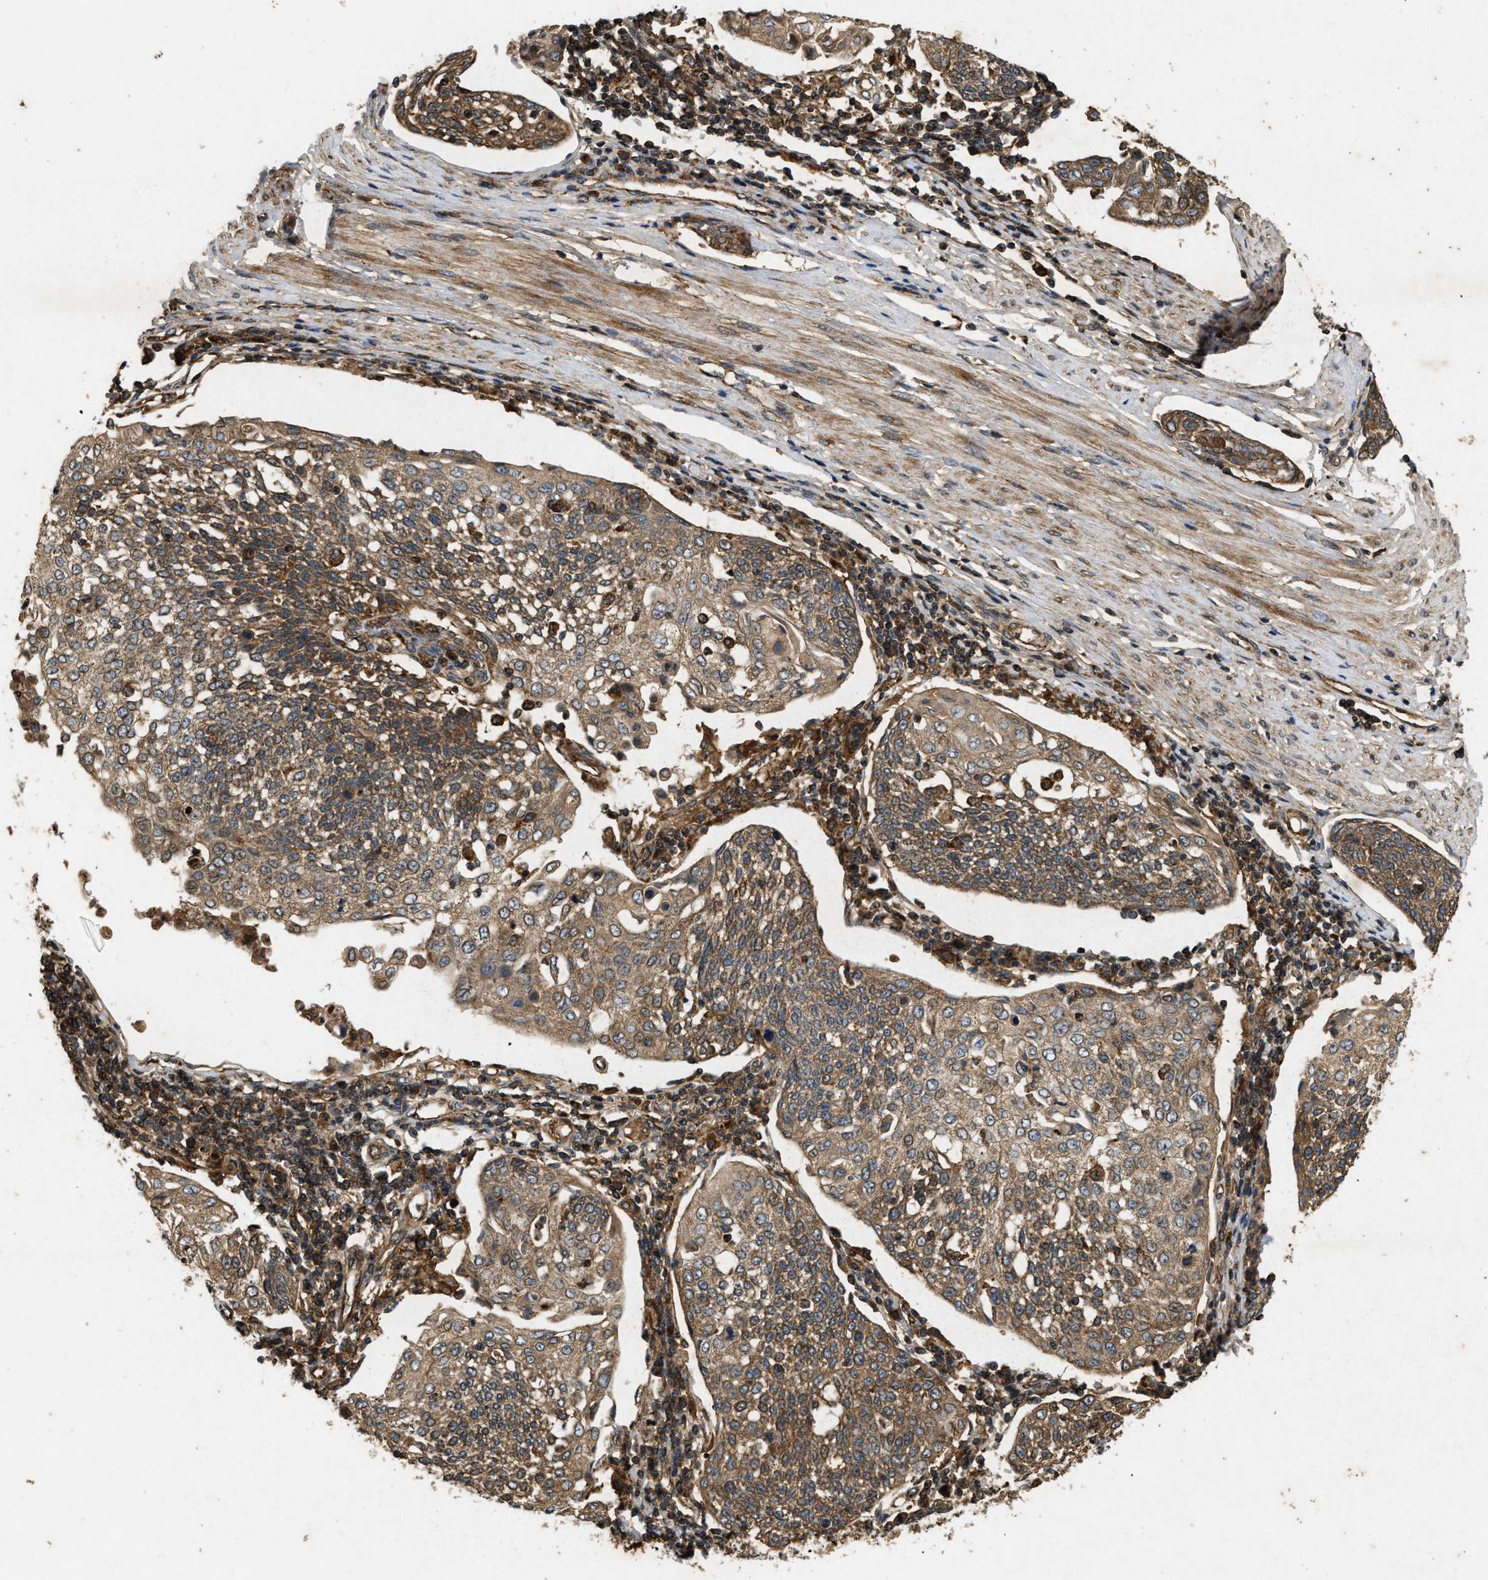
{"staining": {"intensity": "moderate", "quantity": ">75%", "location": "cytoplasmic/membranous"}, "tissue": "cervical cancer", "cell_type": "Tumor cells", "image_type": "cancer", "snomed": [{"axis": "morphology", "description": "Squamous cell carcinoma, NOS"}, {"axis": "topography", "description": "Cervix"}], "caption": "Cervical squamous cell carcinoma was stained to show a protein in brown. There is medium levels of moderate cytoplasmic/membranous staining in about >75% of tumor cells.", "gene": "GNB4", "patient": {"sex": "female", "age": 34}}